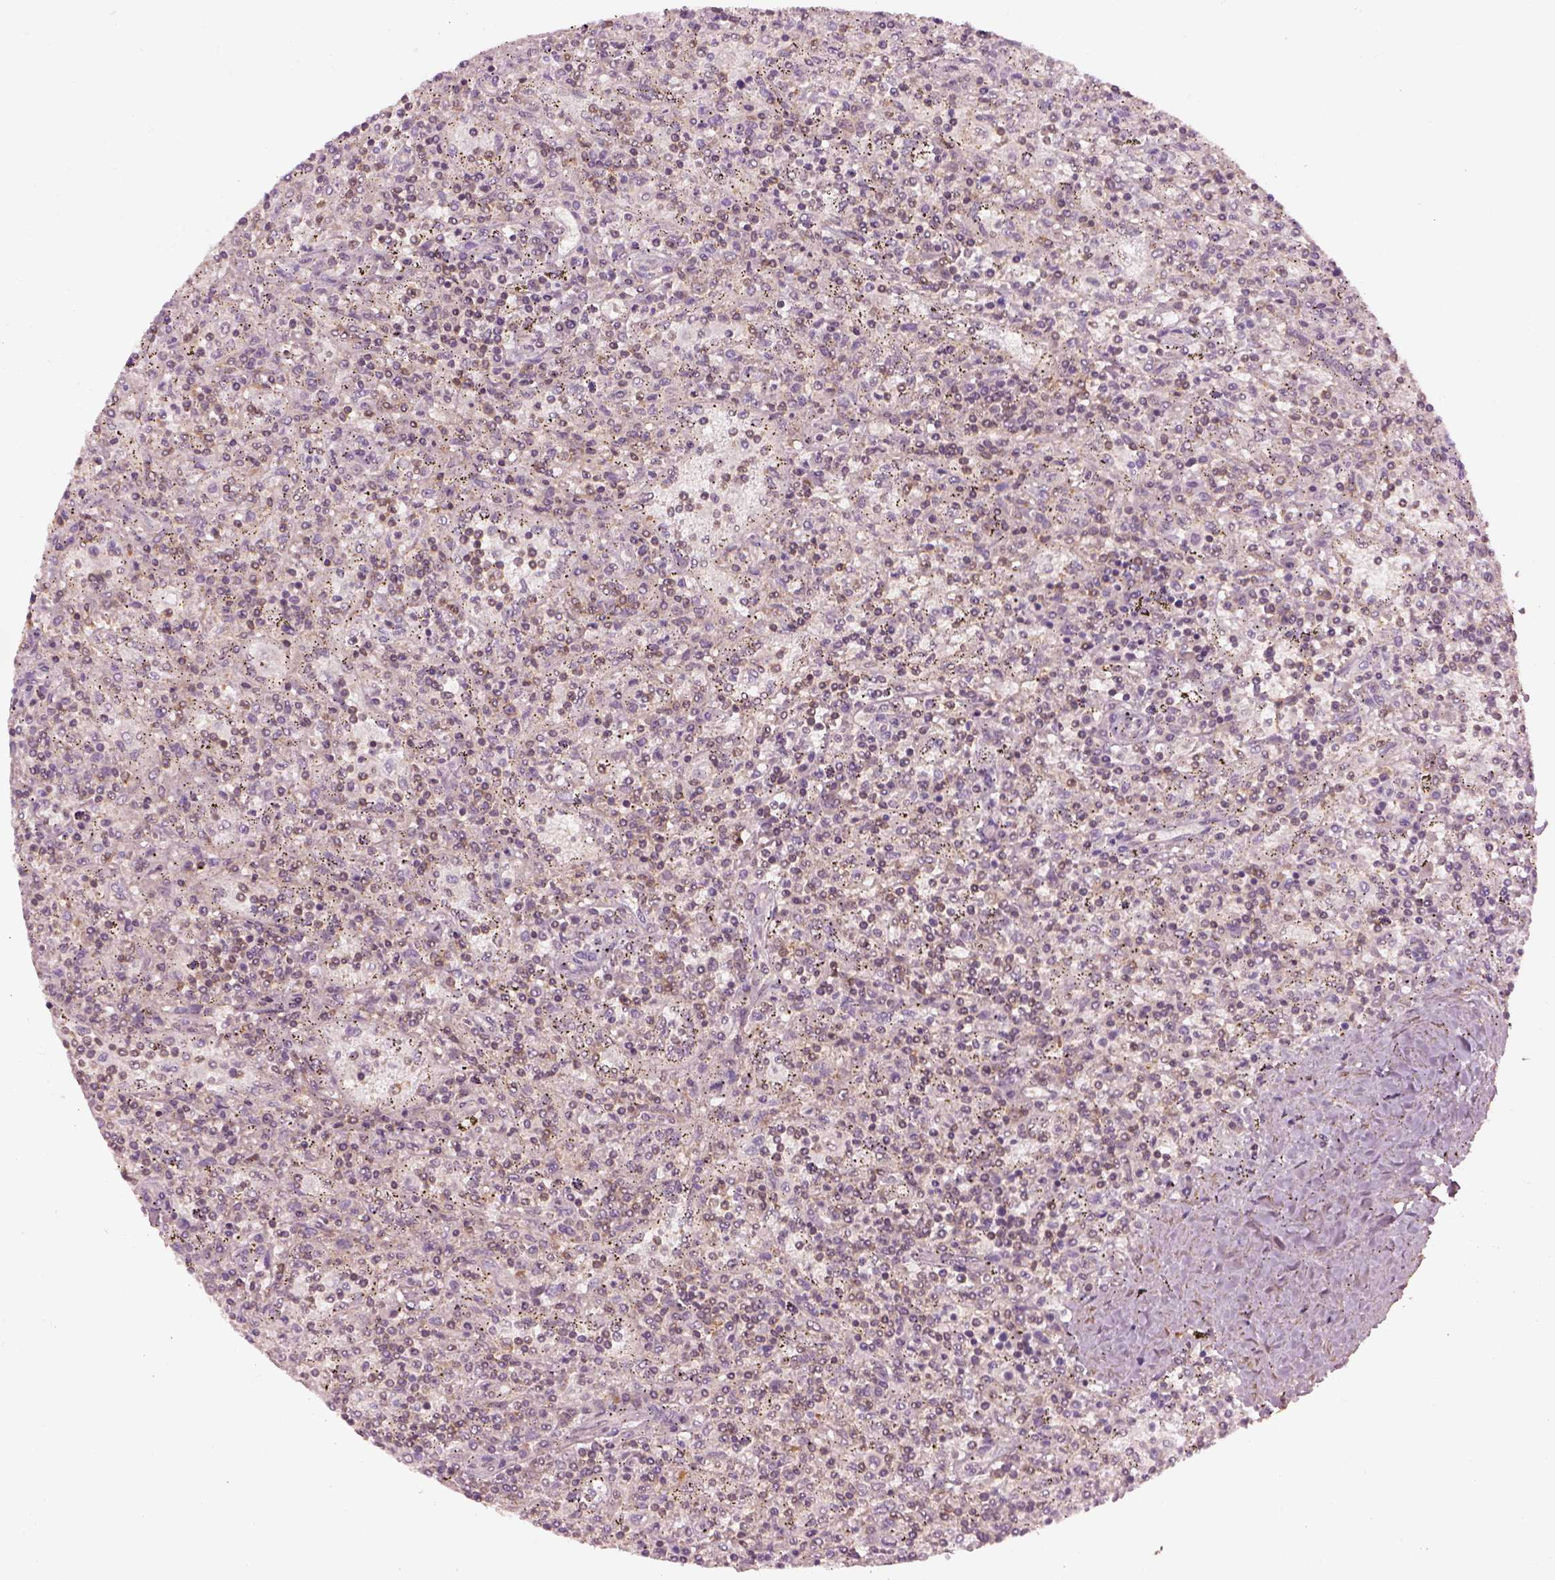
{"staining": {"intensity": "weak", "quantity": "<25%", "location": "cytoplasmic/membranous"}, "tissue": "lymphoma", "cell_type": "Tumor cells", "image_type": "cancer", "snomed": [{"axis": "morphology", "description": "Malignant lymphoma, non-Hodgkin's type, Low grade"}, {"axis": "topography", "description": "Spleen"}], "caption": "Immunohistochemical staining of malignant lymphoma, non-Hodgkin's type (low-grade) shows no significant expression in tumor cells.", "gene": "LSM14A", "patient": {"sex": "male", "age": 62}}